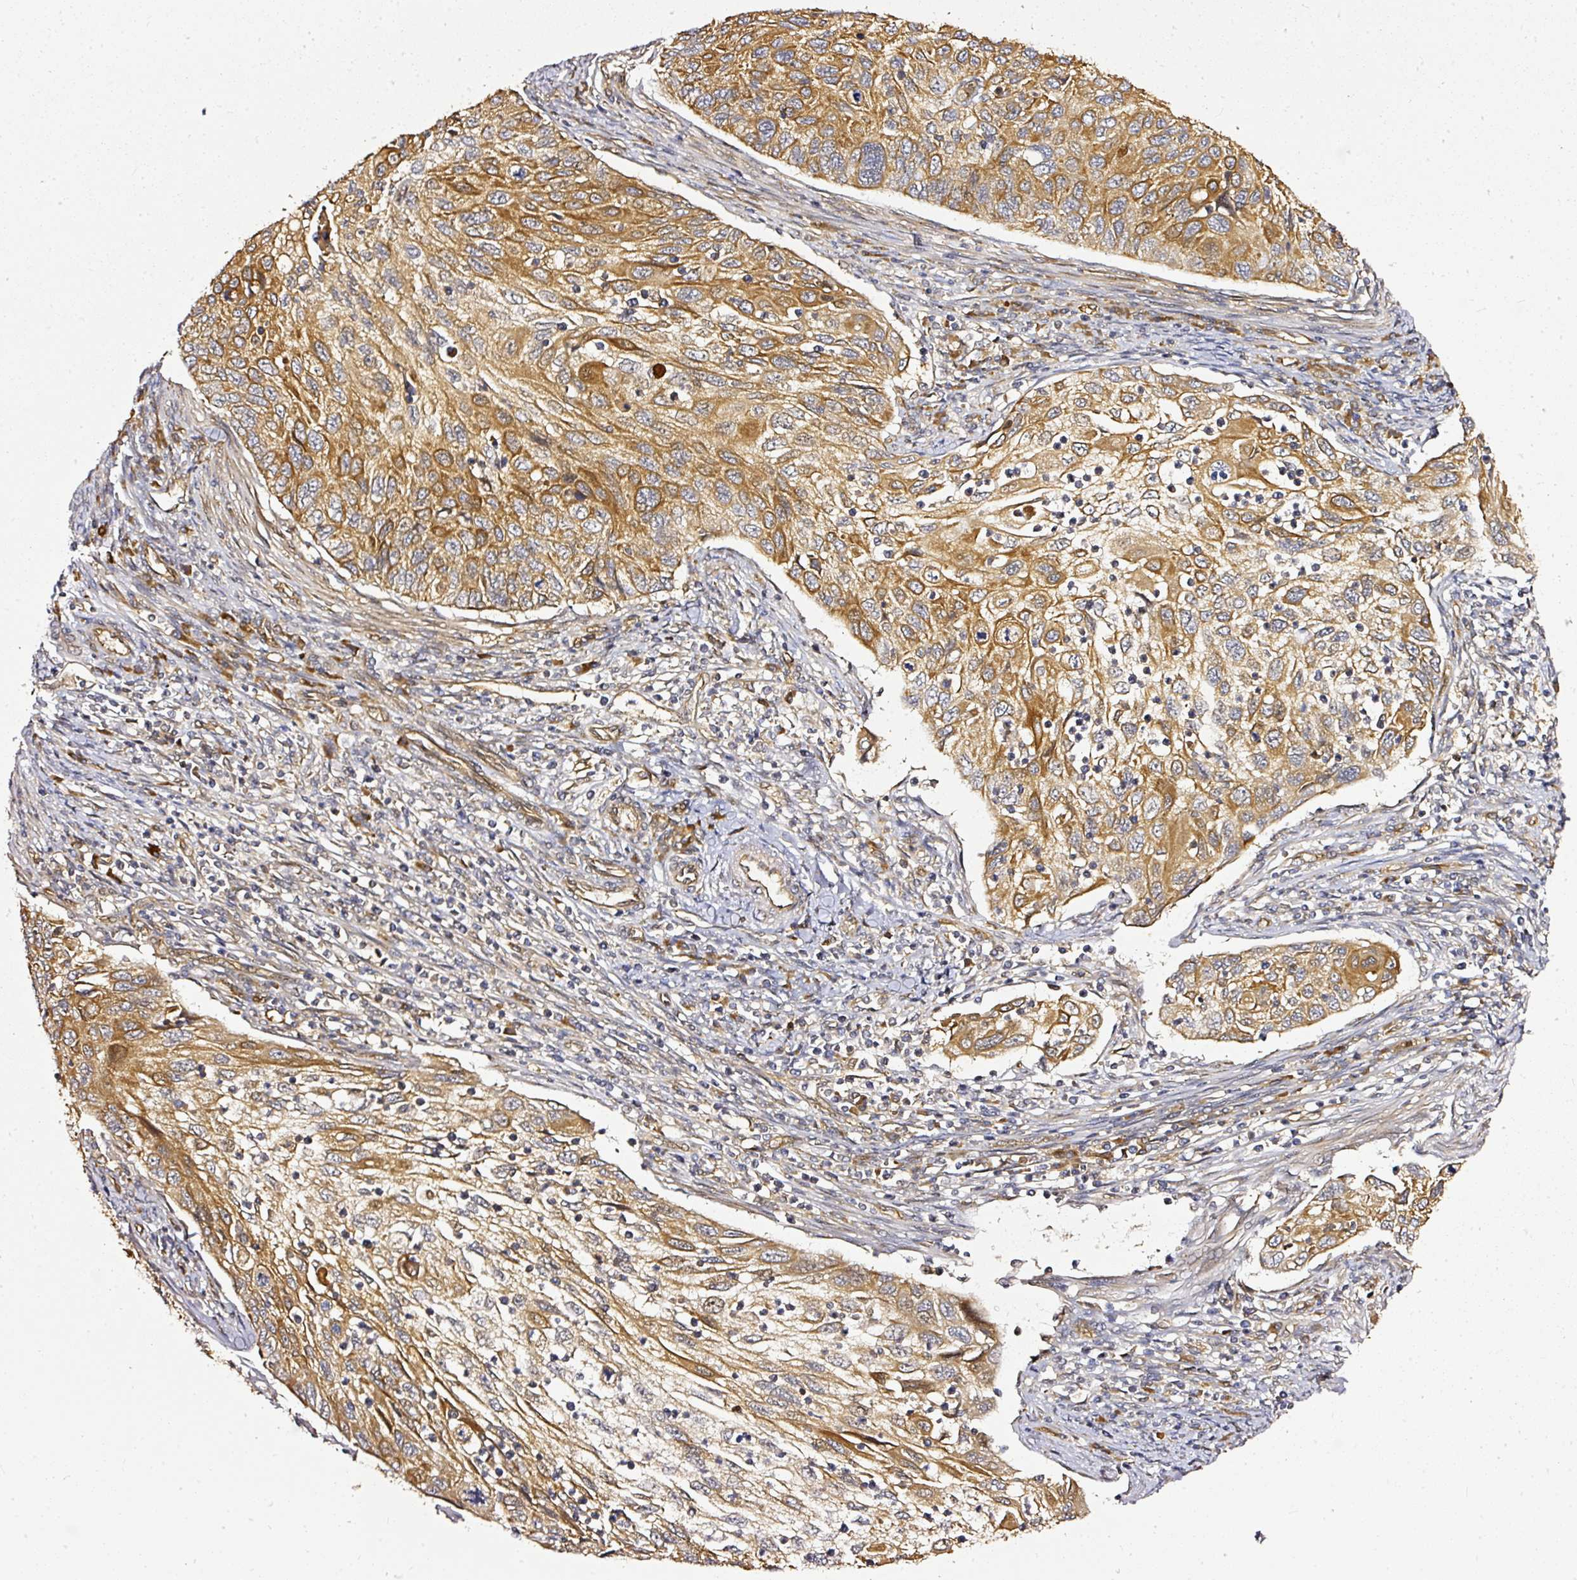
{"staining": {"intensity": "moderate", "quantity": ">75%", "location": "cytoplasmic/membranous"}, "tissue": "cervical cancer", "cell_type": "Tumor cells", "image_type": "cancer", "snomed": [{"axis": "morphology", "description": "Squamous cell carcinoma, NOS"}, {"axis": "topography", "description": "Cervix"}], "caption": "Cervical cancer (squamous cell carcinoma) stained for a protein shows moderate cytoplasmic/membranous positivity in tumor cells. (Brightfield microscopy of DAB IHC at high magnification).", "gene": "MIF4GD", "patient": {"sex": "female", "age": 70}}